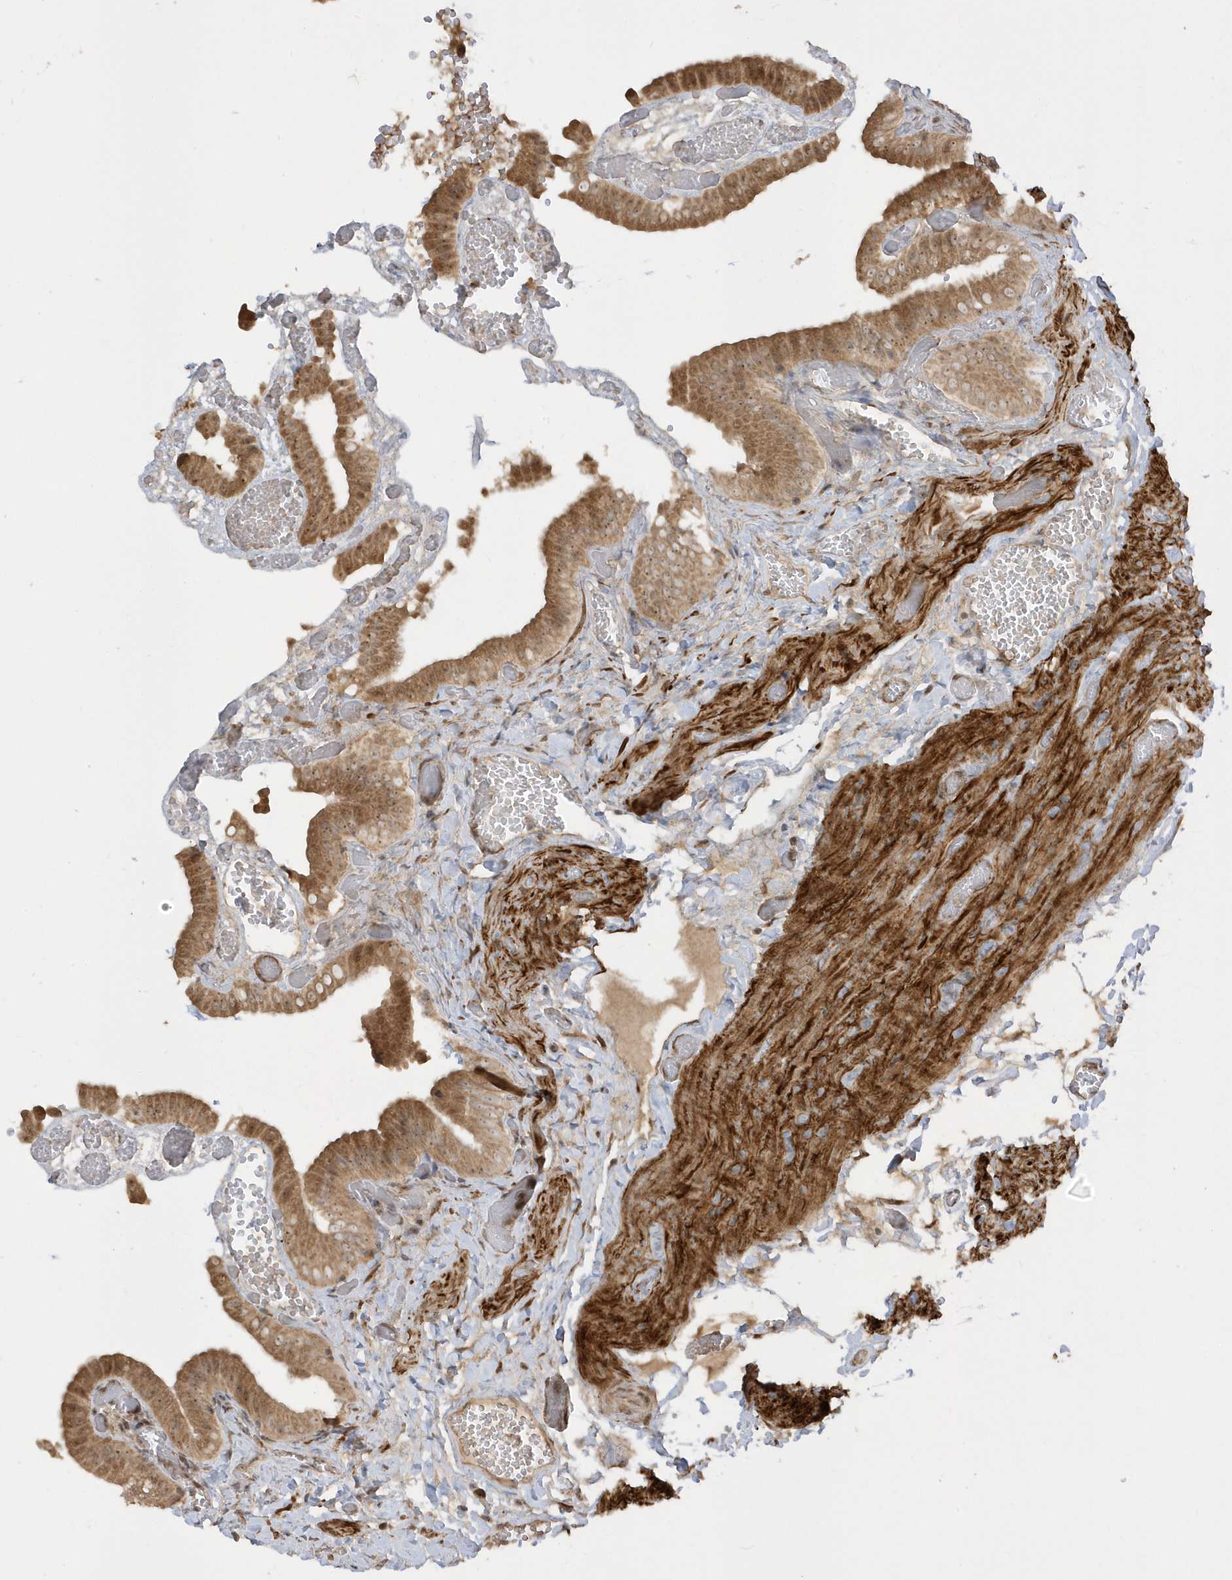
{"staining": {"intensity": "moderate", "quantity": ">75%", "location": "cytoplasmic/membranous,nuclear"}, "tissue": "gallbladder", "cell_type": "Glandular cells", "image_type": "normal", "snomed": [{"axis": "morphology", "description": "Normal tissue, NOS"}, {"axis": "topography", "description": "Gallbladder"}], "caption": "A histopathology image of gallbladder stained for a protein shows moderate cytoplasmic/membranous,nuclear brown staining in glandular cells.", "gene": "ECM2", "patient": {"sex": "female", "age": 64}}